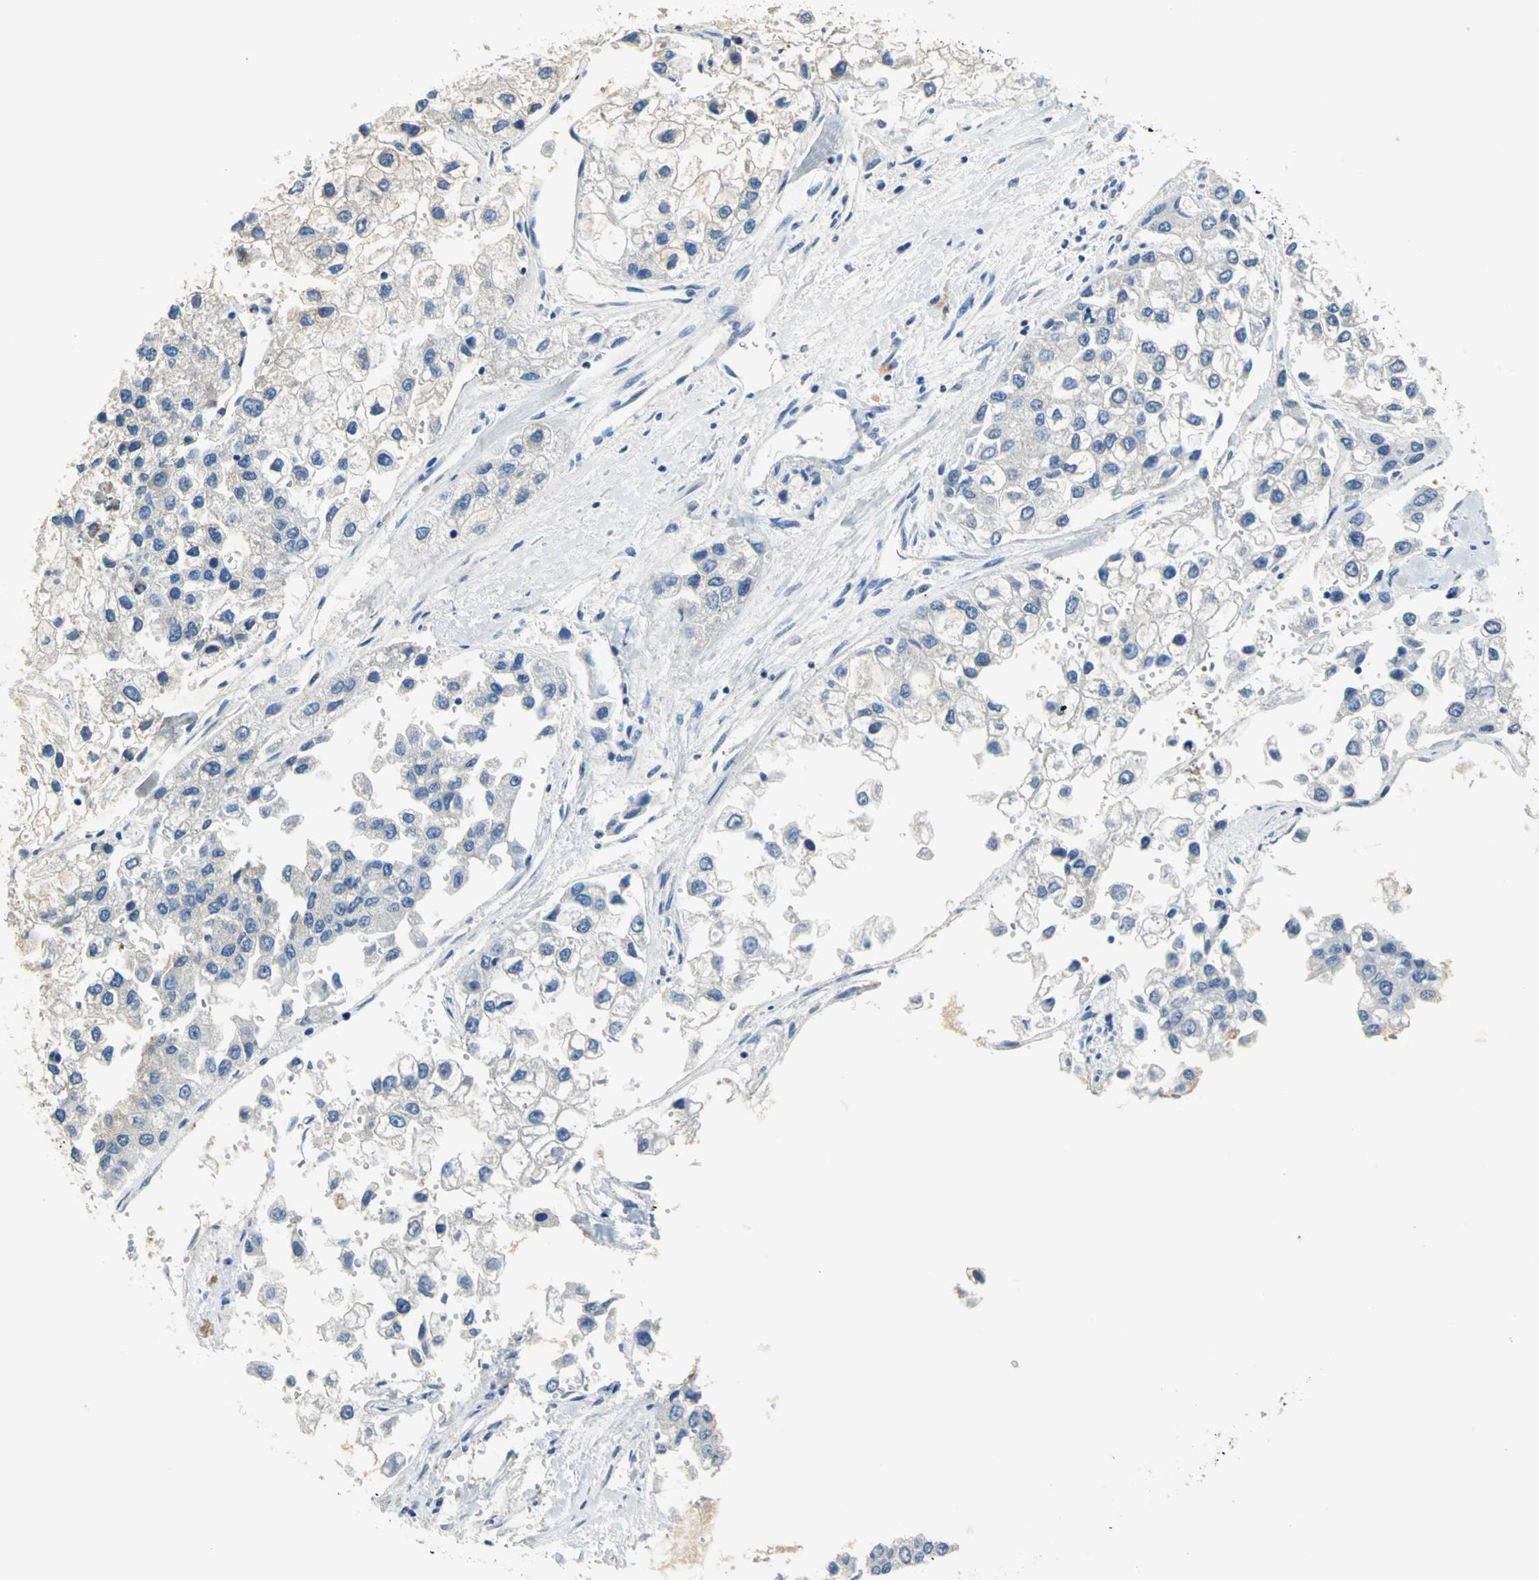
{"staining": {"intensity": "negative", "quantity": "none", "location": "none"}, "tissue": "liver cancer", "cell_type": "Tumor cells", "image_type": "cancer", "snomed": [{"axis": "morphology", "description": "Carcinoma, Hepatocellular, NOS"}, {"axis": "topography", "description": "Liver"}], "caption": "Tumor cells show no significant positivity in liver cancer.", "gene": "GYG2", "patient": {"sex": "female", "age": 66}}